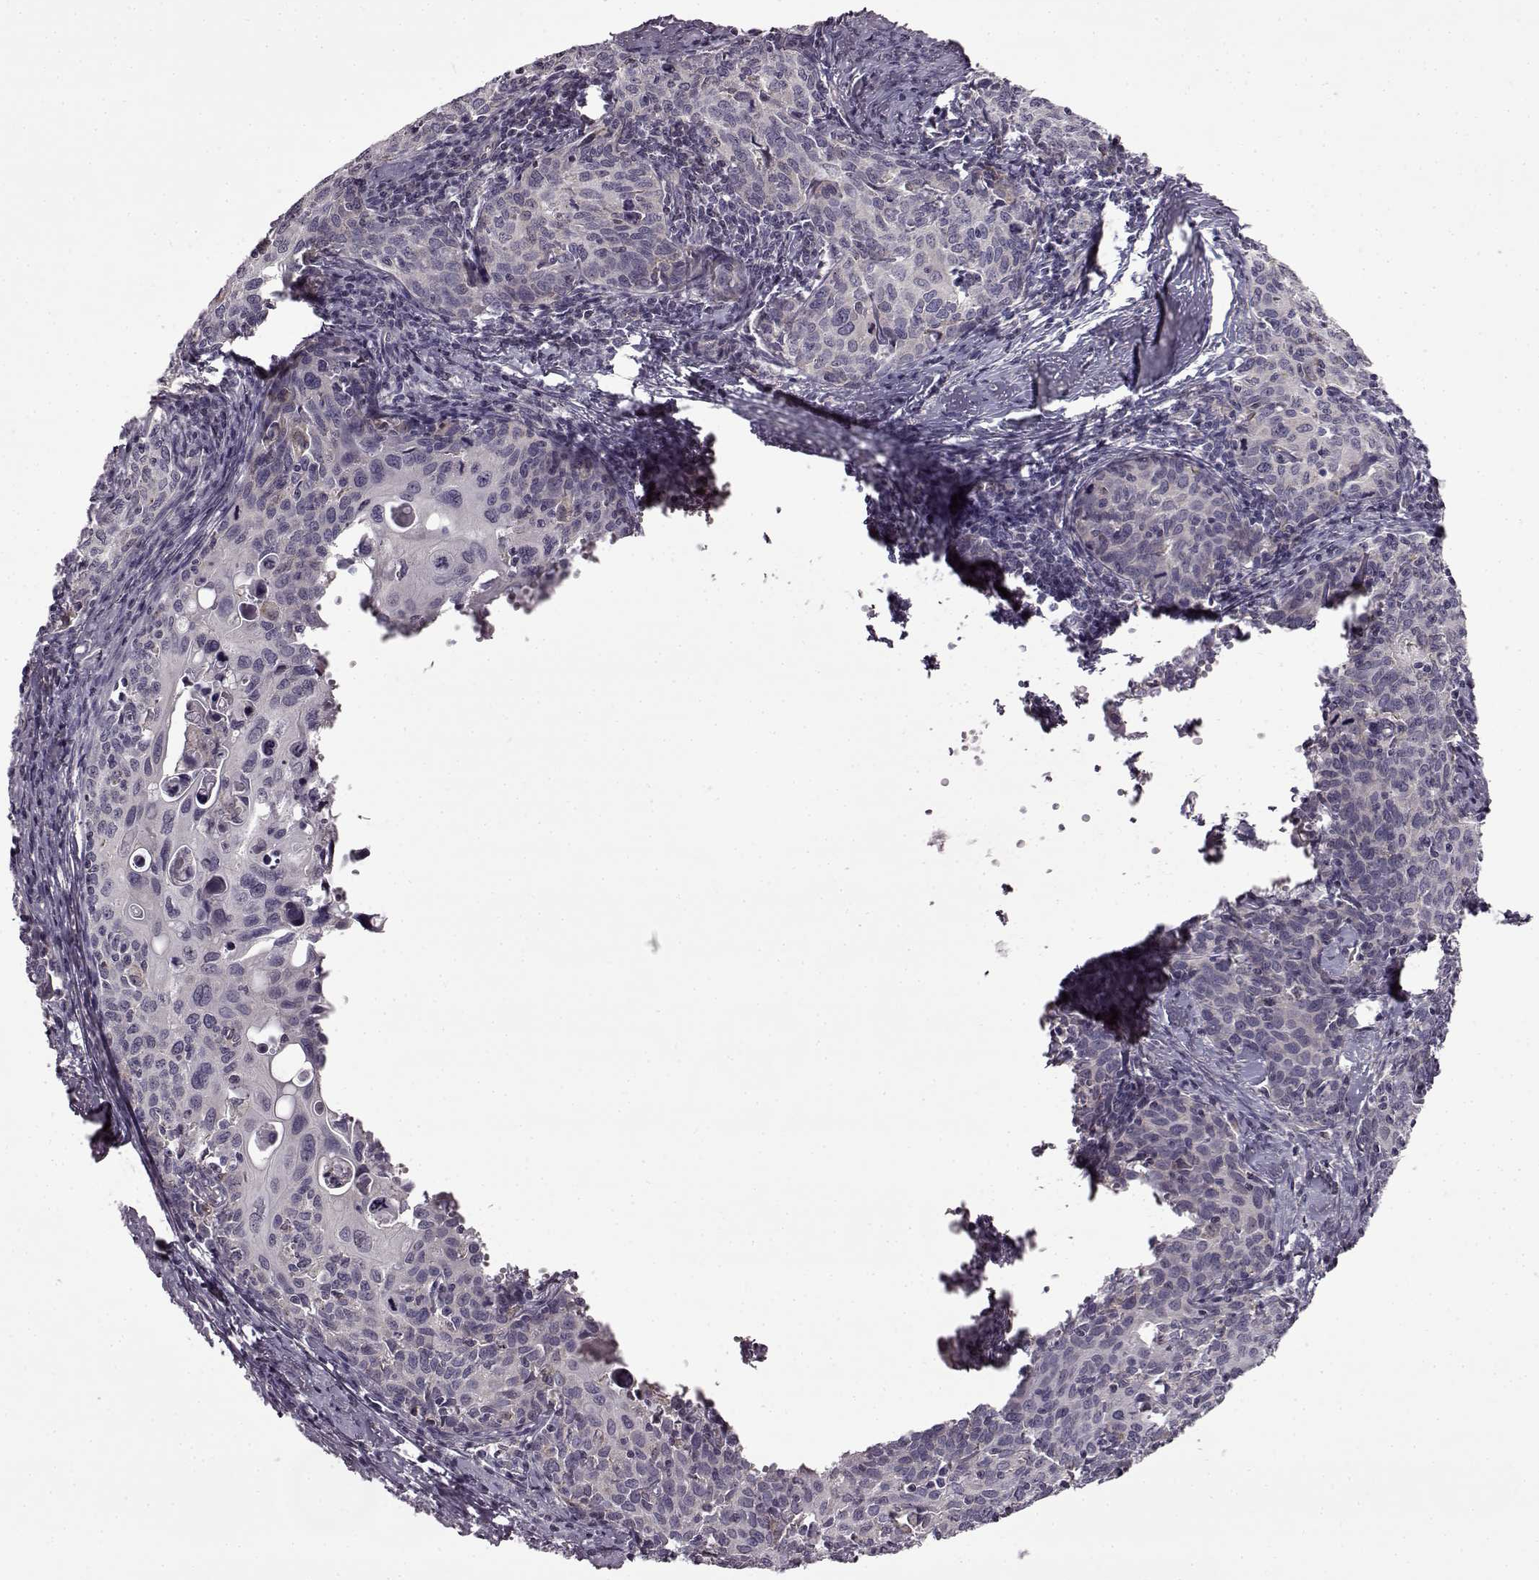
{"staining": {"intensity": "negative", "quantity": "none", "location": "none"}, "tissue": "cervical cancer", "cell_type": "Tumor cells", "image_type": "cancer", "snomed": [{"axis": "morphology", "description": "Squamous cell carcinoma, NOS"}, {"axis": "topography", "description": "Cervix"}], "caption": "Cervical cancer stained for a protein using immunohistochemistry (IHC) demonstrates no staining tumor cells.", "gene": "B3GNT6", "patient": {"sex": "female", "age": 62}}